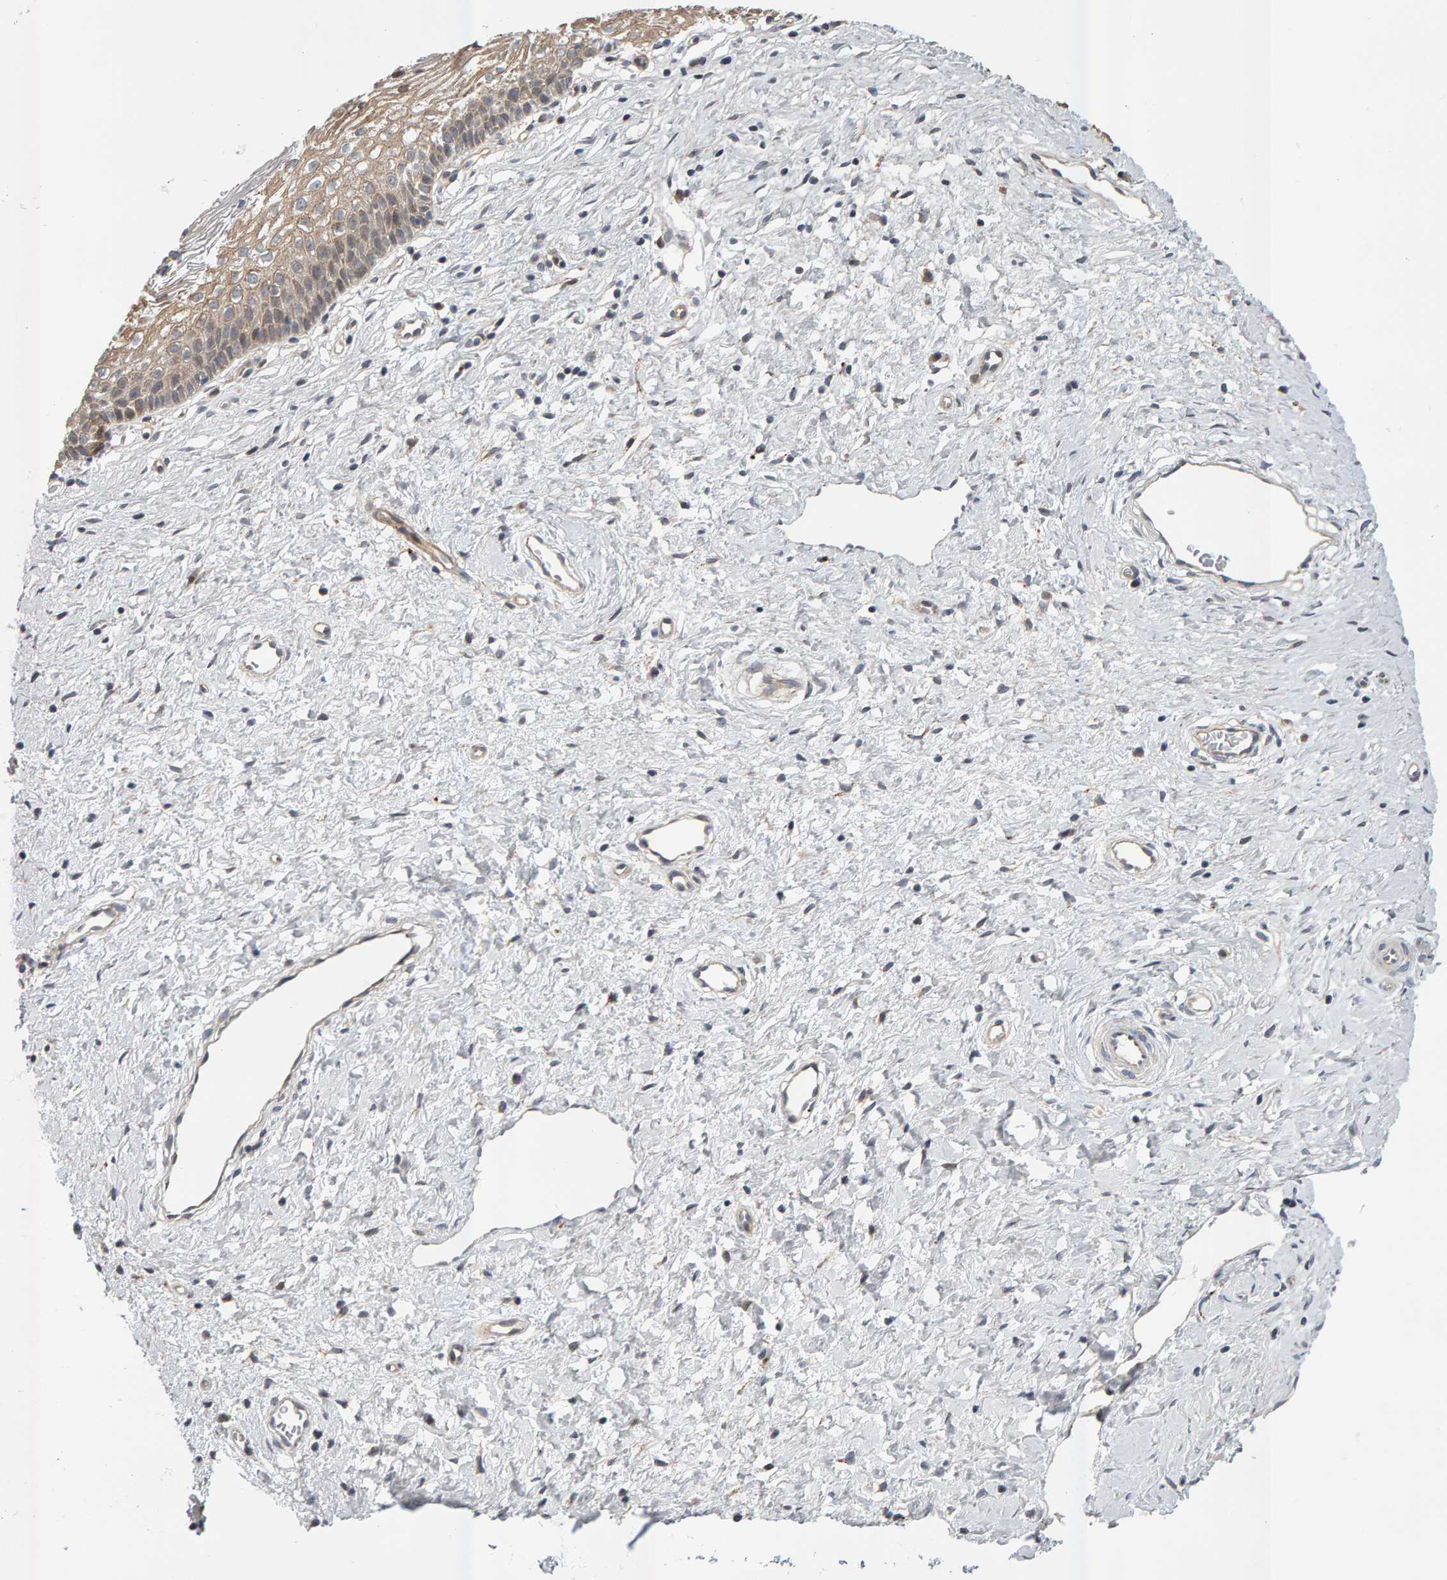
{"staining": {"intensity": "moderate", "quantity": ">75%", "location": "cytoplasmic/membranous"}, "tissue": "cervix", "cell_type": "Glandular cells", "image_type": "normal", "snomed": [{"axis": "morphology", "description": "Normal tissue, NOS"}, {"axis": "topography", "description": "Cervix"}], "caption": "The micrograph shows immunohistochemical staining of benign cervix. There is moderate cytoplasmic/membranous expression is seen in approximately >75% of glandular cells.", "gene": "ZNF160", "patient": {"sex": "female", "age": 27}}